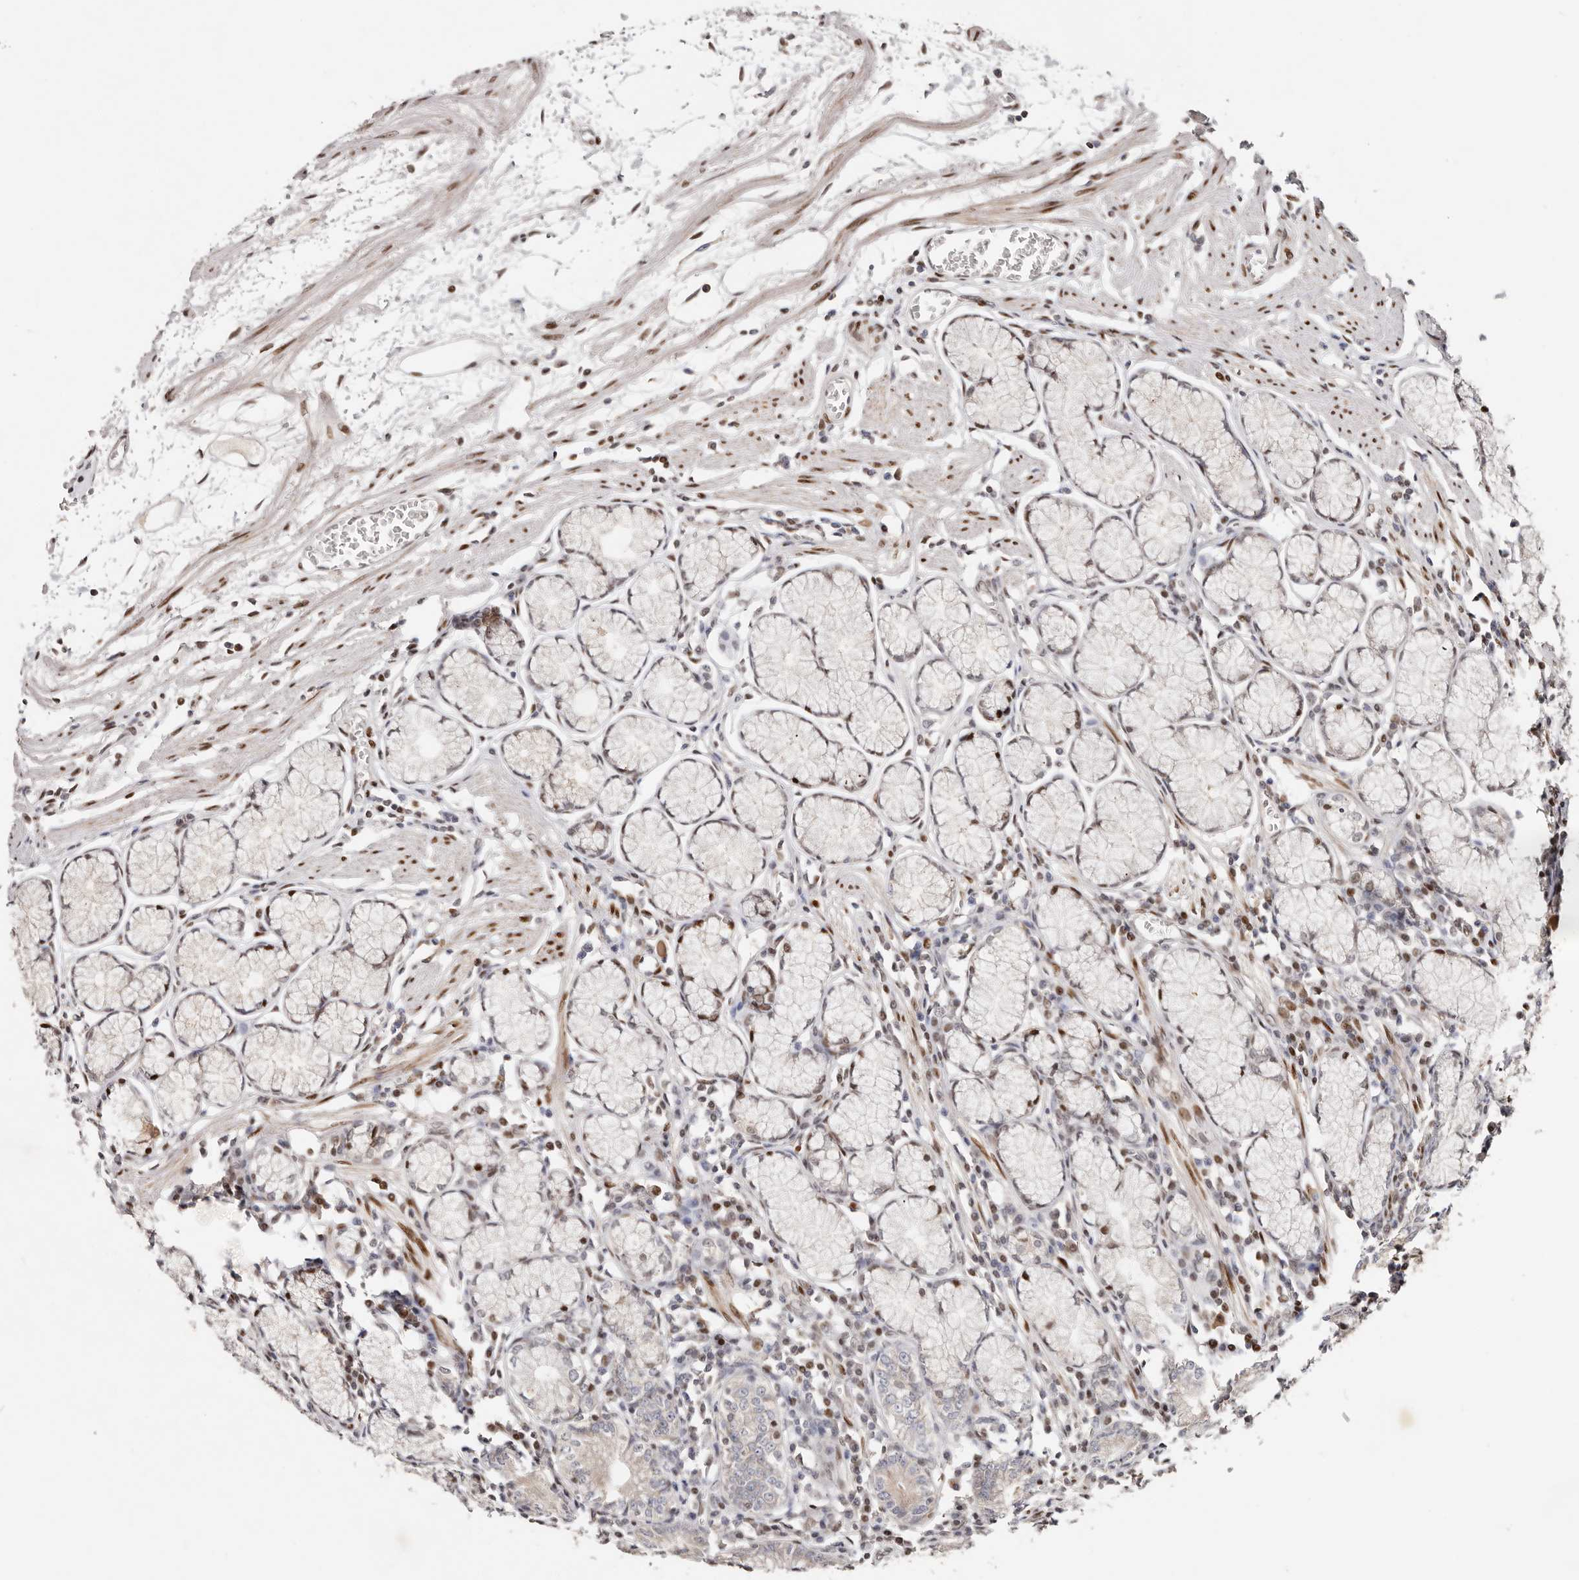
{"staining": {"intensity": "strong", "quantity": "25%-75%", "location": "cytoplasmic/membranous"}, "tissue": "stomach", "cell_type": "Glandular cells", "image_type": "normal", "snomed": [{"axis": "morphology", "description": "Normal tissue, NOS"}, {"axis": "topography", "description": "Stomach"}], "caption": "Strong cytoplasmic/membranous protein positivity is identified in about 25%-75% of glandular cells in stomach. (Brightfield microscopy of DAB IHC at high magnification).", "gene": "IQGAP3", "patient": {"sex": "male", "age": 55}}